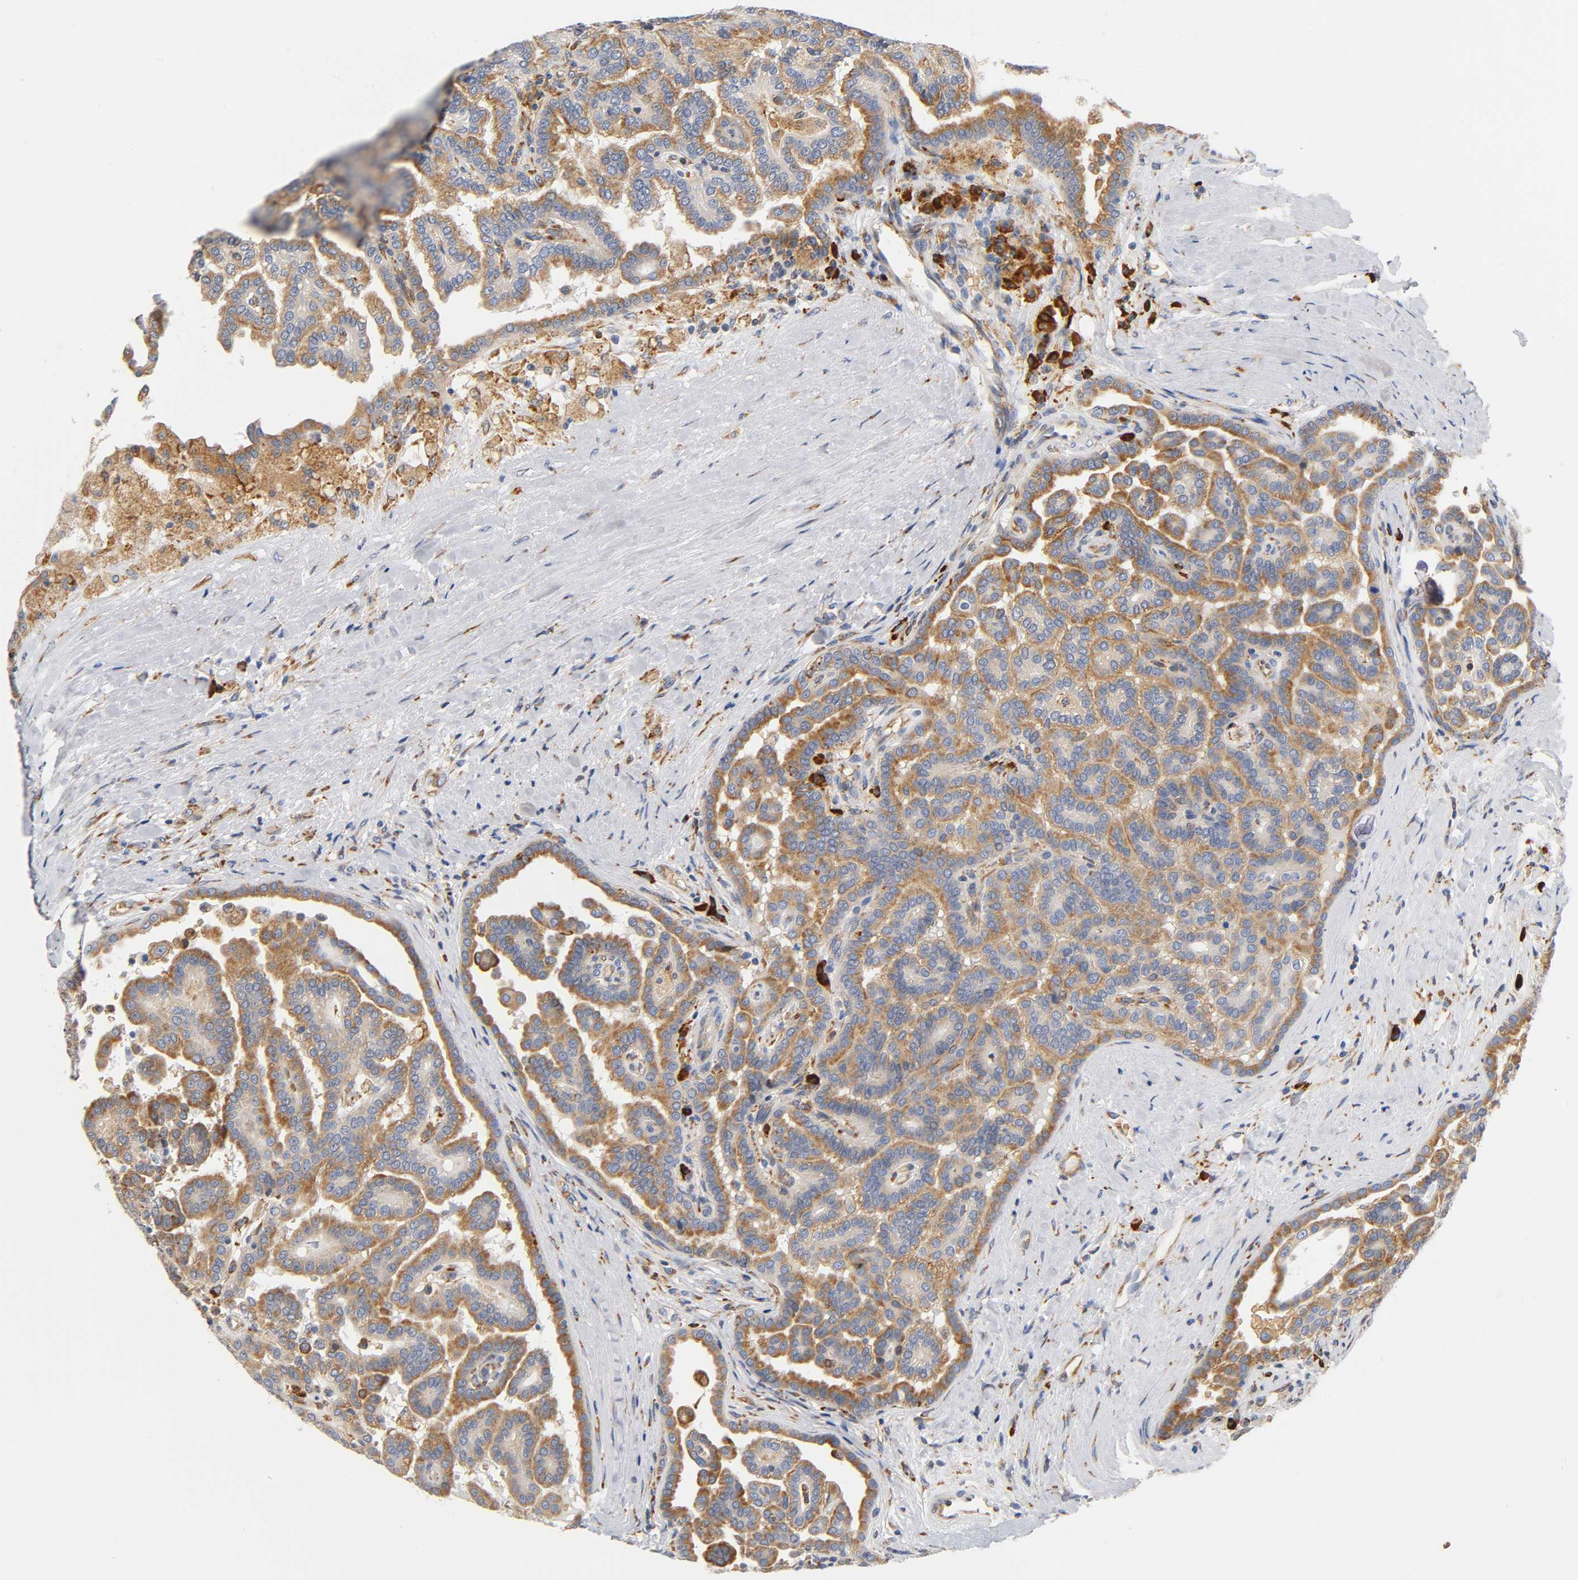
{"staining": {"intensity": "moderate", "quantity": "25%-75%", "location": "cytoplasmic/membranous"}, "tissue": "renal cancer", "cell_type": "Tumor cells", "image_type": "cancer", "snomed": [{"axis": "morphology", "description": "Adenocarcinoma, NOS"}, {"axis": "topography", "description": "Kidney"}], "caption": "This histopathology image displays renal cancer stained with IHC to label a protein in brown. The cytoplasmic/membranous of tumor cells show moderate positivity for the protein. Nuclei are counter-stained blue.", "gene": "UCKL1", "patient": {"sex": "male", "age": 61}}